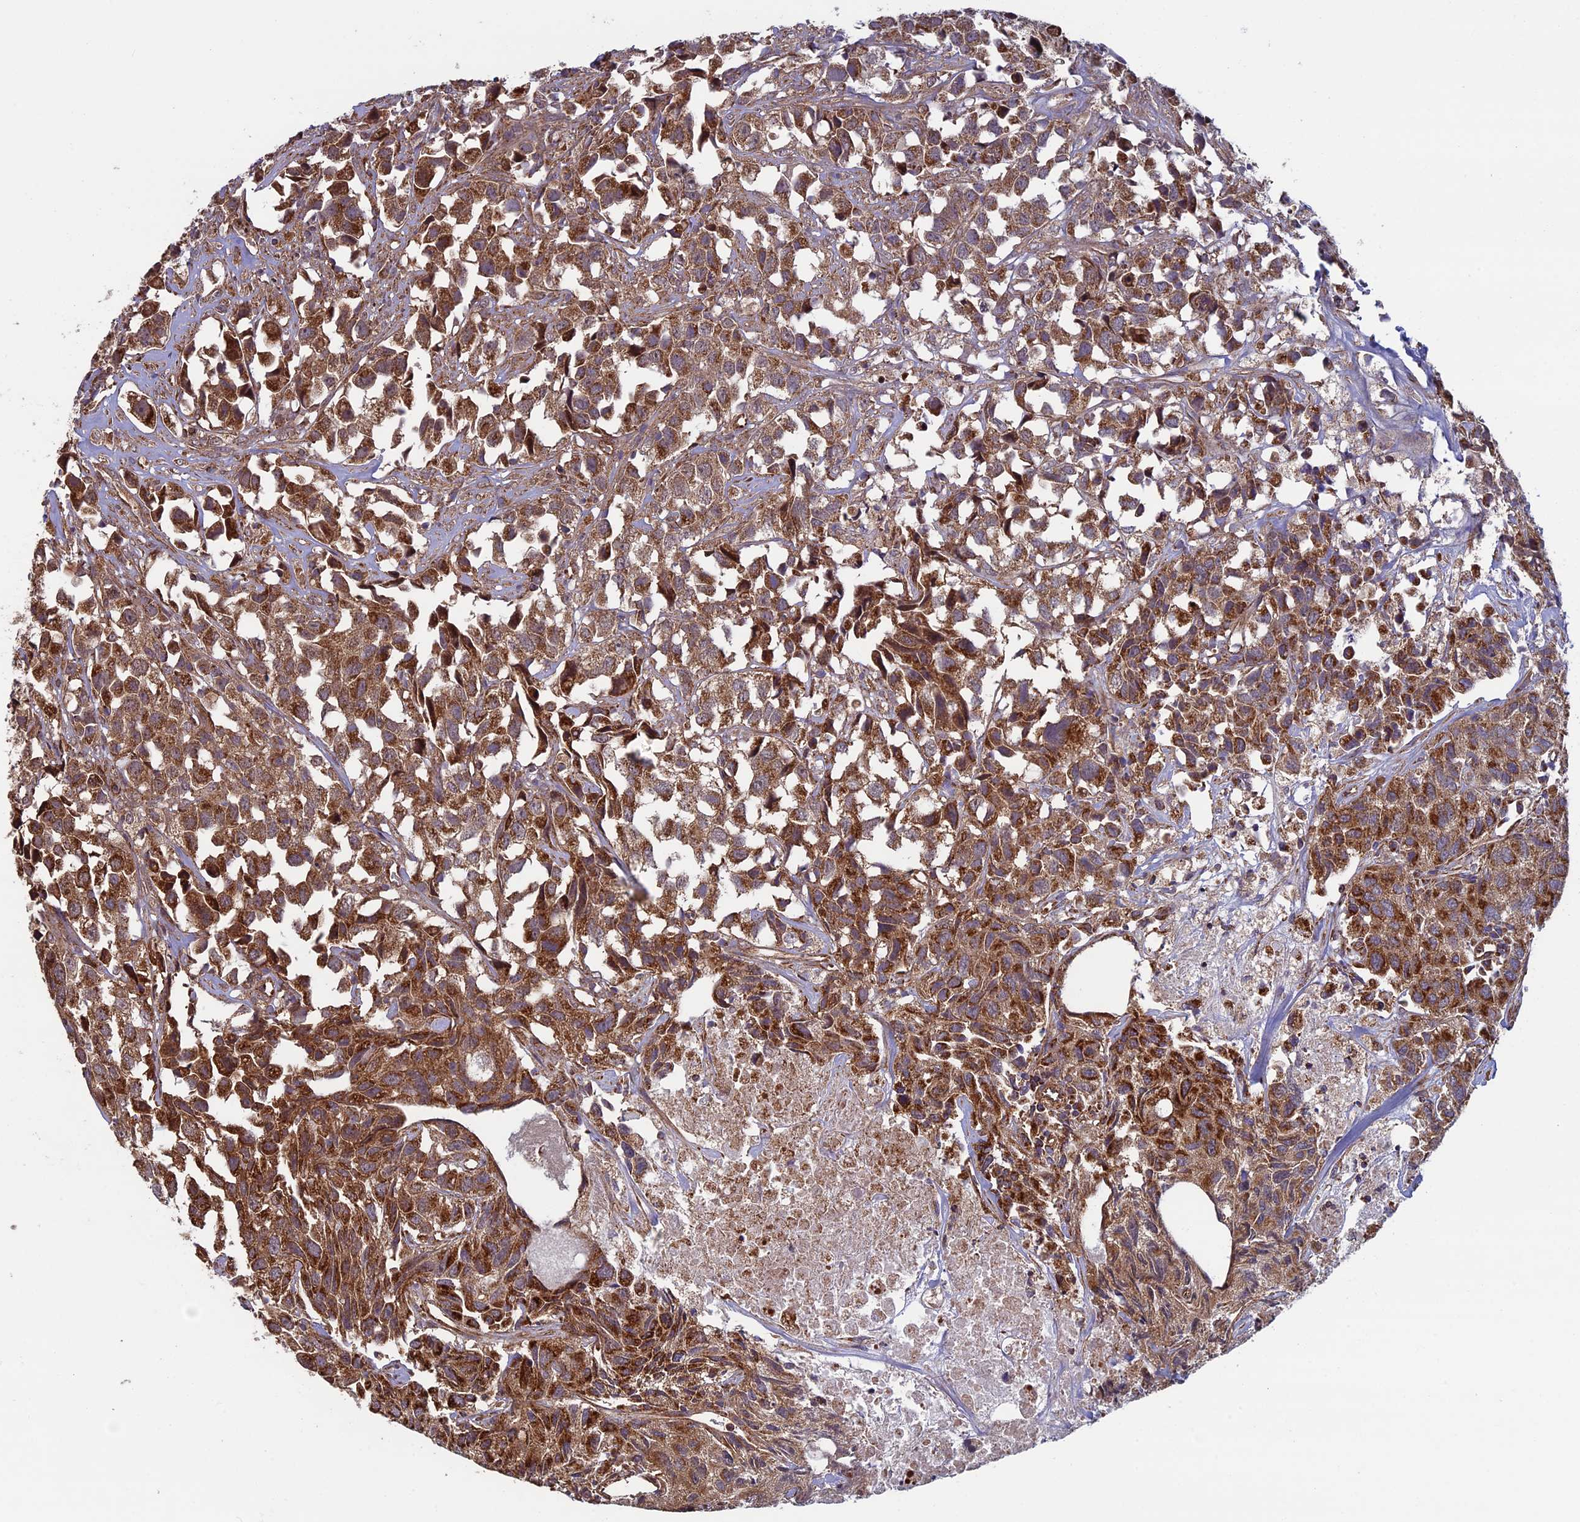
{"staining": {"intensity": "strong", "quantity": ">75%", "location": "cytoplasmic/membranous"}, "tissue": "urothelial cancer", "cell_type": "Tumor cells", "image_type": "cancer", "snomed": [{"axis": "morphology", "description": "Urothelial carcinoma, High grade"}, {"axis": "topography", "description": "Urinary bladder"}], "caption": "The photomicrograph demonstrates a brown stain indicating the presence of a protein in the cytoplasmic/membranous of tumor cells in urothelial cancer. The protein of interest is stained brown, and the nuclei are stained in blue (DAB (3,3'-diaminobenzidine) IHC with brightfield microscopy, high magnification).", "gene": "CCDC8", "patient": {"sex": "female", "age": 75}}